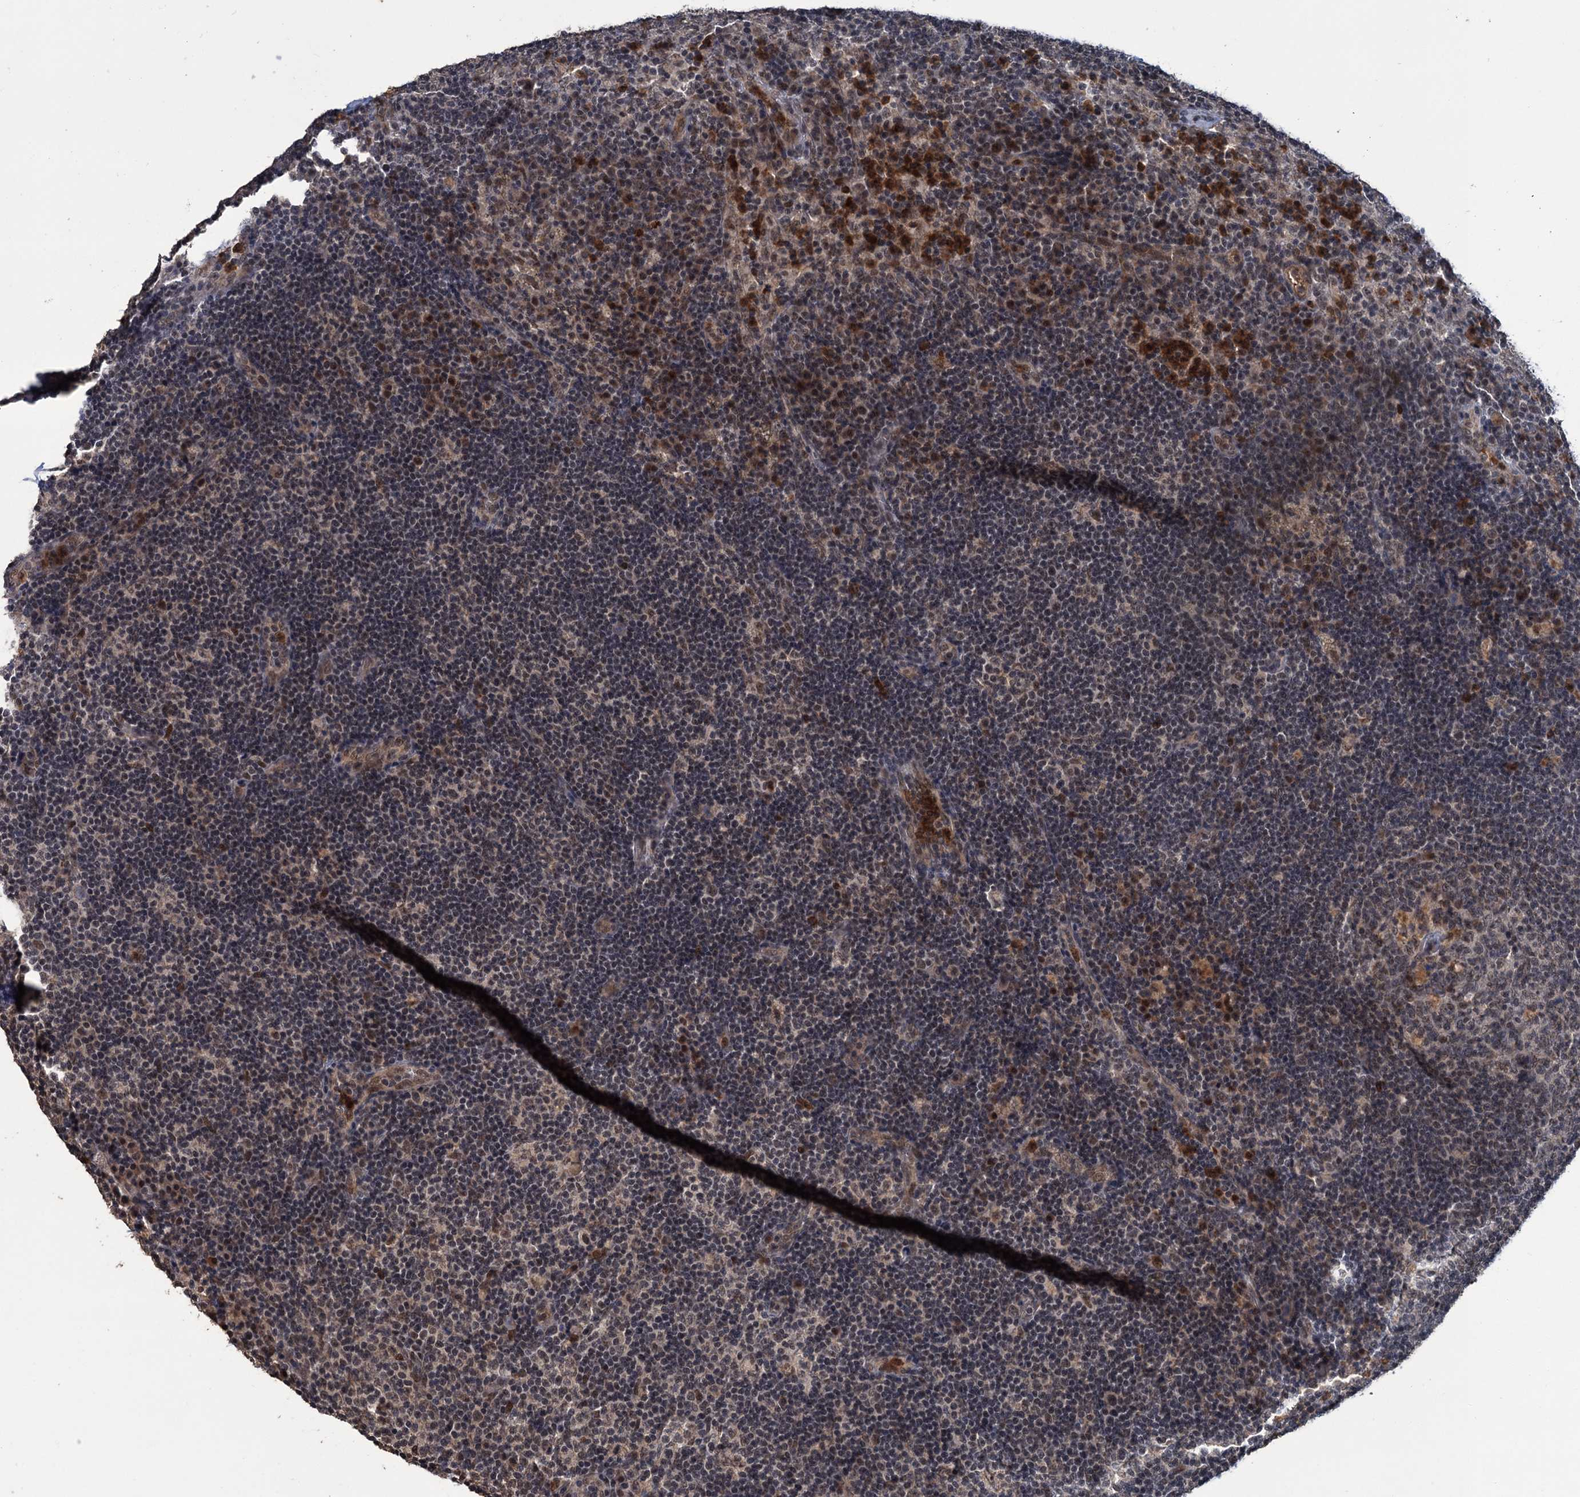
{"staining": {"intensity": "moderate", "quantity": "<25%", "location": "nuclear"}, "tissue": "lymph node", "cell_type": "Germinal center cells", "image_type": "normal", "snomed": [{"axis": "morphology", "description": "Normal tissue, NOS"}, {"axis": "topography", "description": "Lymph node"}], "caption": "Protein expression analysis of unremarkable lymph node shows moderate nuclear expression in about <25% of germinal center cells. Using DAB (brown) and hematoxylin (blue) stains, captured at high magnification using brightfield microscopy.", "gene": "KANSL2", "patient": {"sex": "female", "age": 70}}